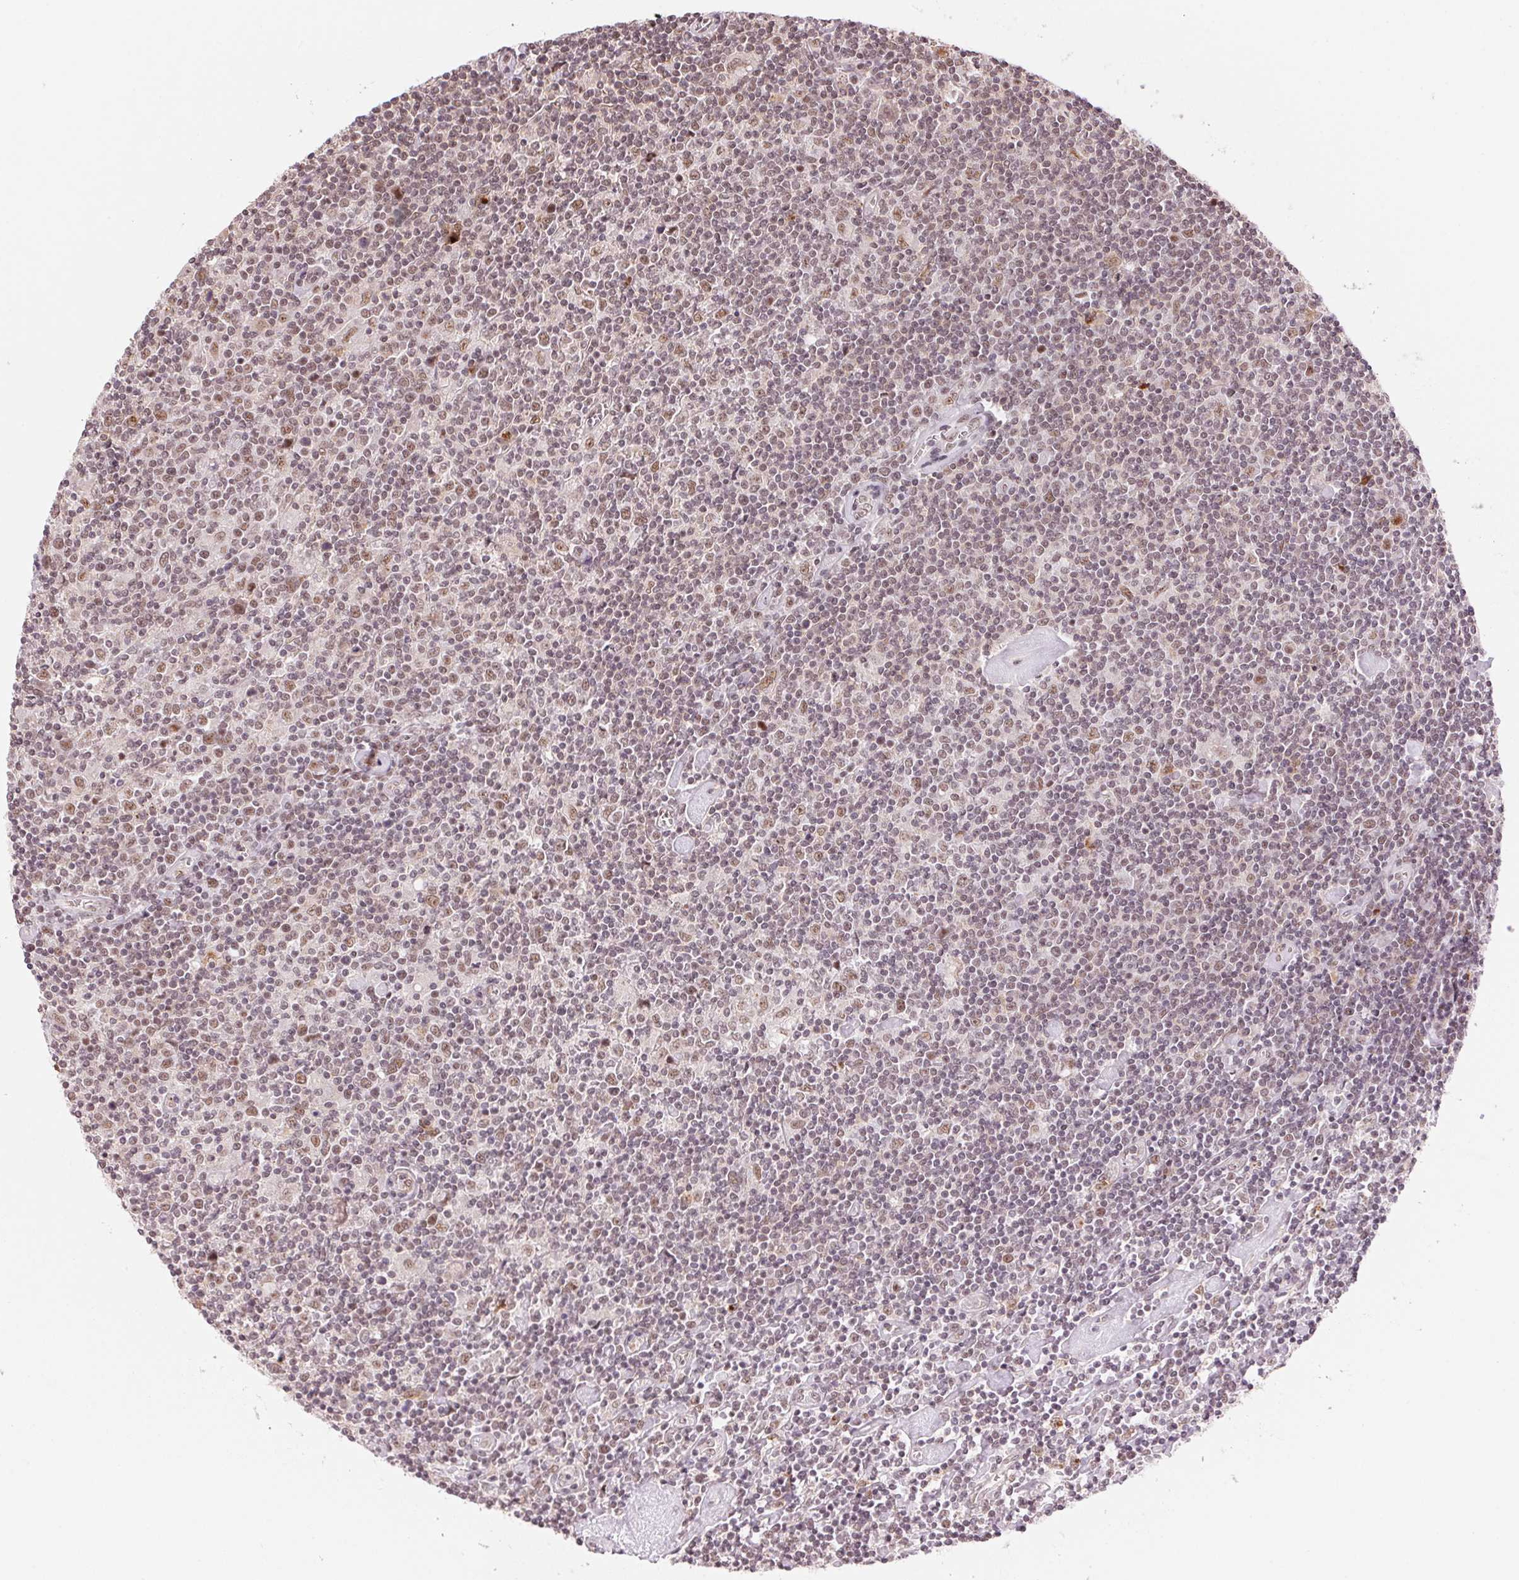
{"staining": {"intensity": "weak", "quantity": ">75%", "location": "nuclear"}, "tissue": "lymphoma", "cell_type": "Tumor cells", "image_type": "cancer", "snomed": [{"axis": "morphology", "description": "Hodgkin's disease, NOS"}, {"axis": "topography", "description": "Lymph node"}], "caption": "Lymphoma stained with DAB (3,3'-diaminobenzidine) immunohistochemistry reveals low levels of weak nuclear expression in approximately >75% of tumor cells.", "gene": "HNRNPDL", "patient": {"sex": "male", "age": 40}}